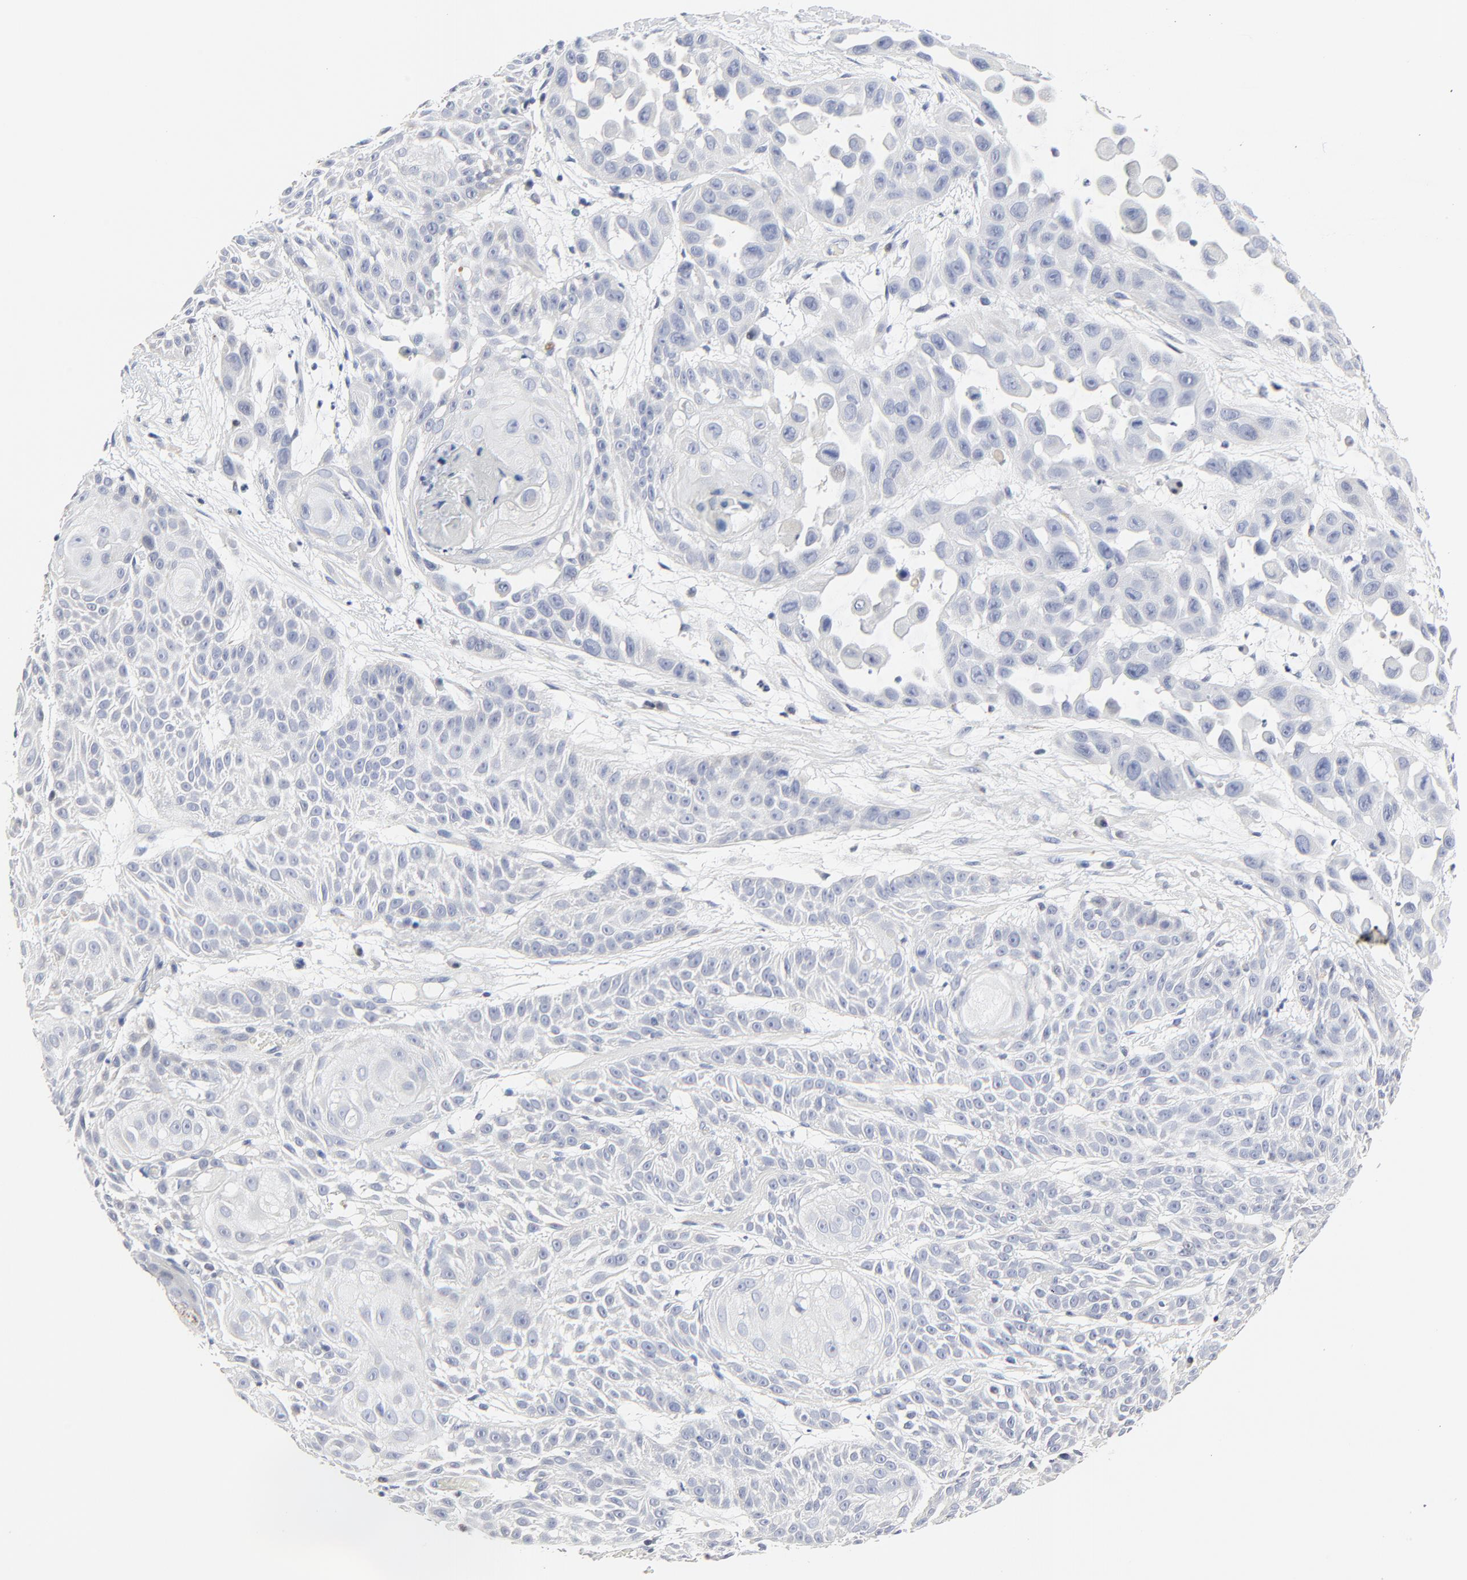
{"staining": {"intensity": "negative", "quantity": "none", "location": "none"}, "tissue": "skin cancer", "cell_type": "Tumor cells", "image_type": "cancer", "snomed": [{"axis": "morphology", "description": "Squamous cell carcinoma, NOS"}, {"axis": "topography", "description": "Skin"}], "caption": "Immunohistochemistry histopathology image of neoplastic tissue: human skin cancer (squamous cell carcinoma) stained with DAB shows no significant protein staining in tumor cells.", "gene": "LNX1", "patient": {"sex": "male", "age": 81}}